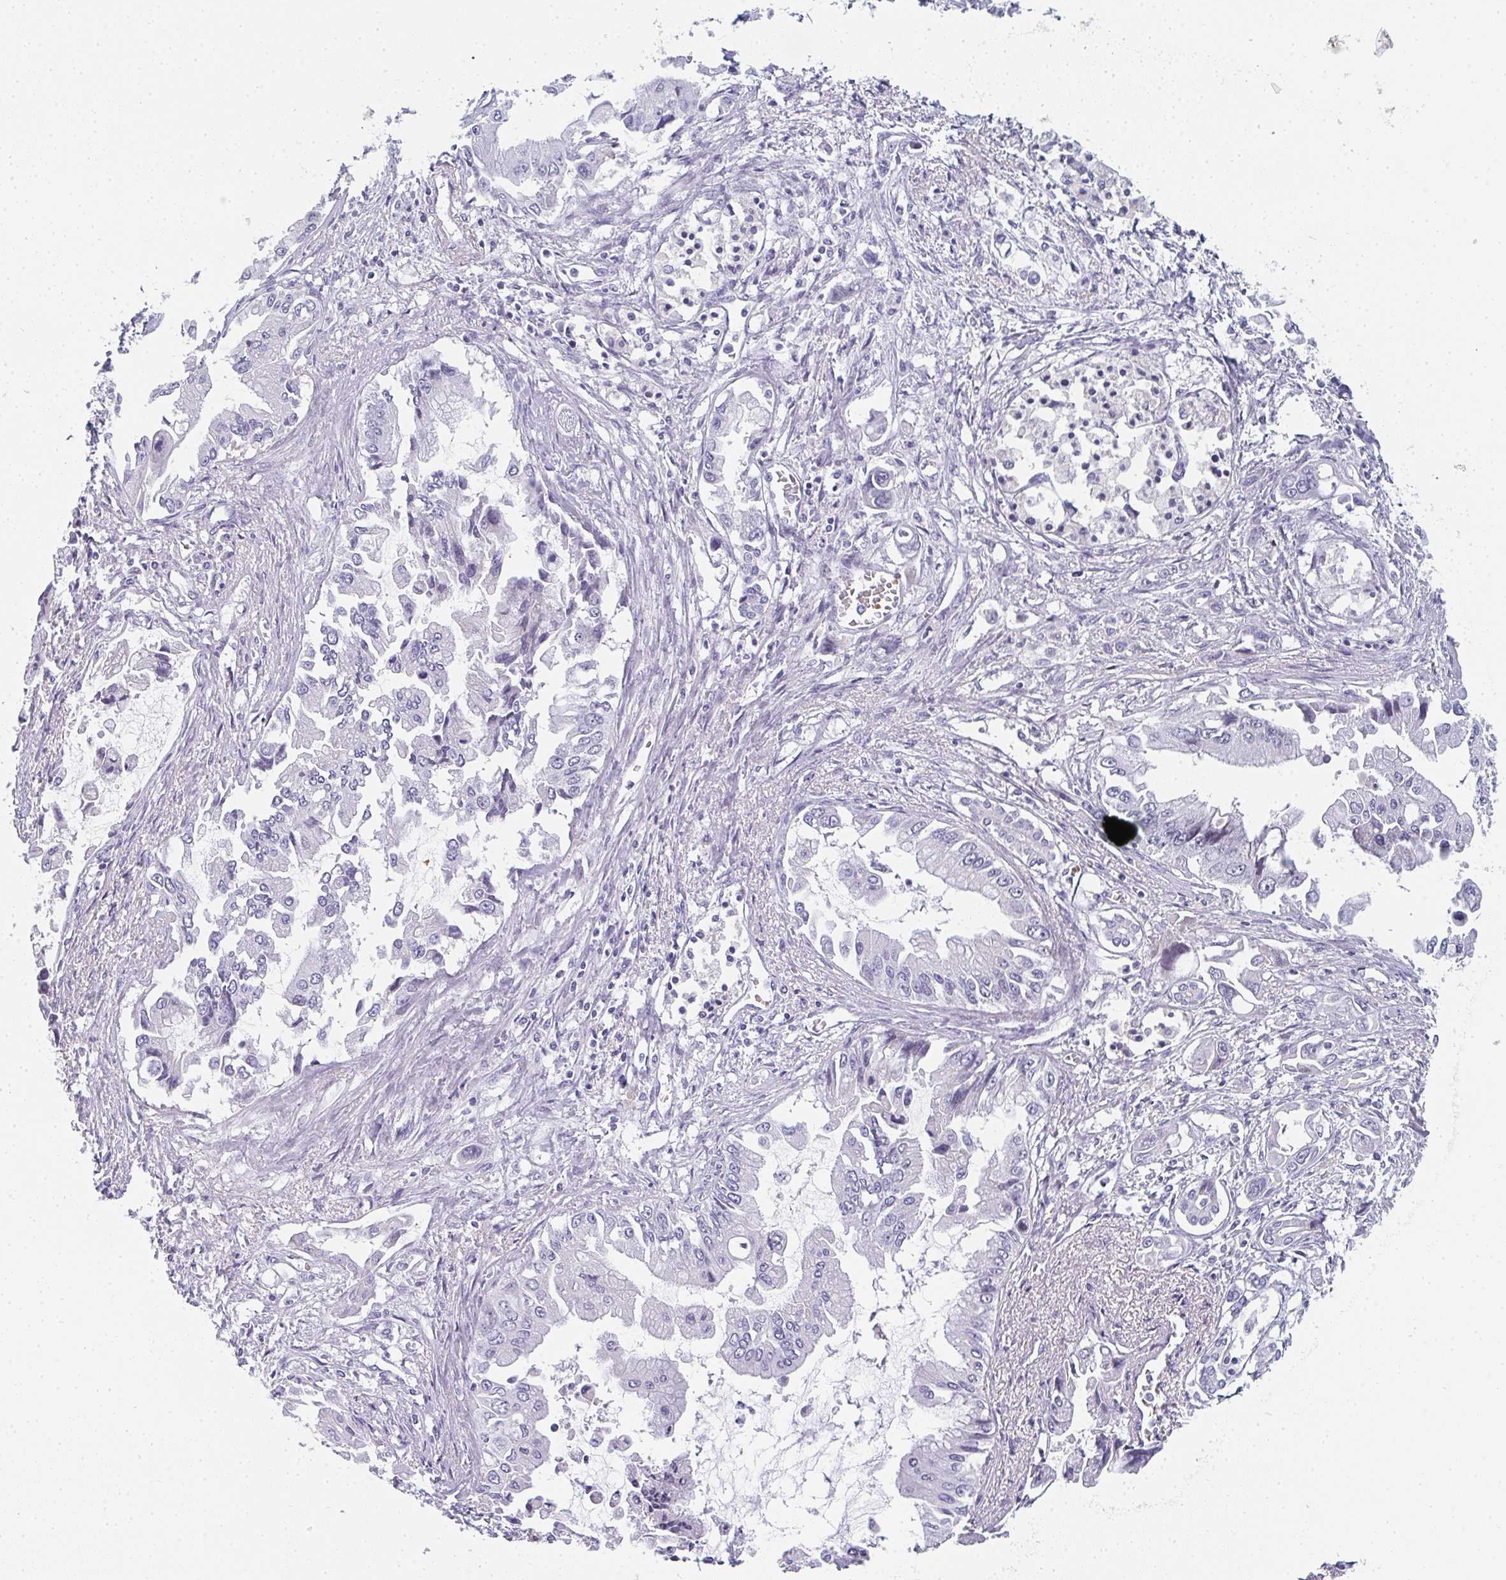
{"staining": {"intensity": "negative", "quantity": "none", "location": "none"}, "tissue": "pancreatic cancer", "cell_type": "Tumor cells", "image_type": "cancer", "snomed": [{"axis": "morphology", "description": "Adenocarcinoma, NOS"}, {"axis": "topography", "description": "Pancreas"}], "caption": "The histopathology image shows no significant expression in tumor cells of adenocarcinoma (pancreatic).", "gene": "NEU2", "patient": {"sex": "male", "age": 84}}